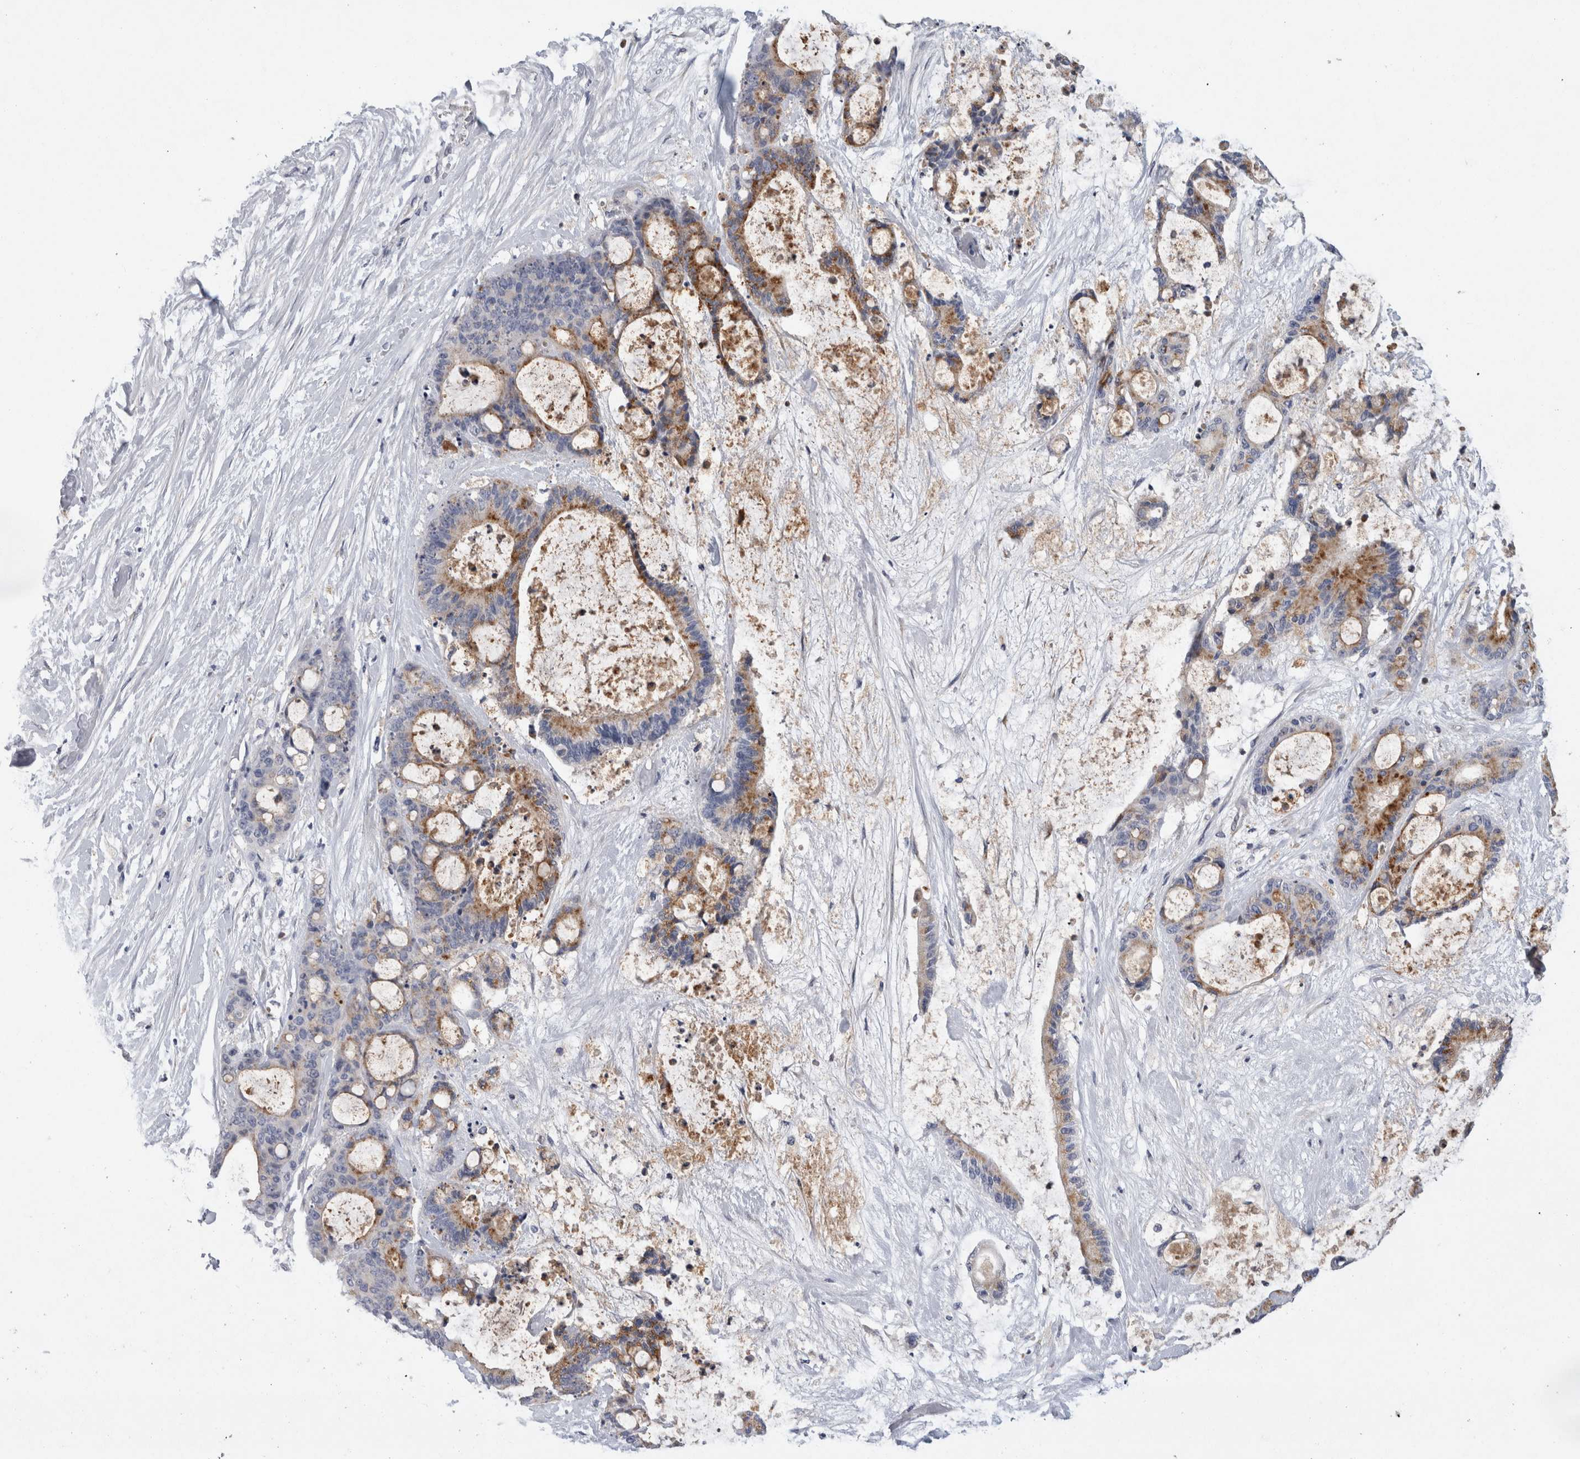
{"staining": {"intensity": "moderate", "quantity": "25%-75%", "location": "cytoplasmic/membranous"}, "tissue": "liver cancer", "cell_type": "Tumor cells", "image_type": "cancer", "snomed": [{"axis": "morphology", "description": "Cholangiocarcinoma"}, {"axis": "topography", "description": "Liver"}], "caption": "Immunohistochemical staining of liver cholangiocarcinoma displays moderate cytoplasmic/membranous protein positivity in approximately 25%-75% of tumor cells.", "gene": "CD63", "patient": {"sex": "female", "age": 73}}